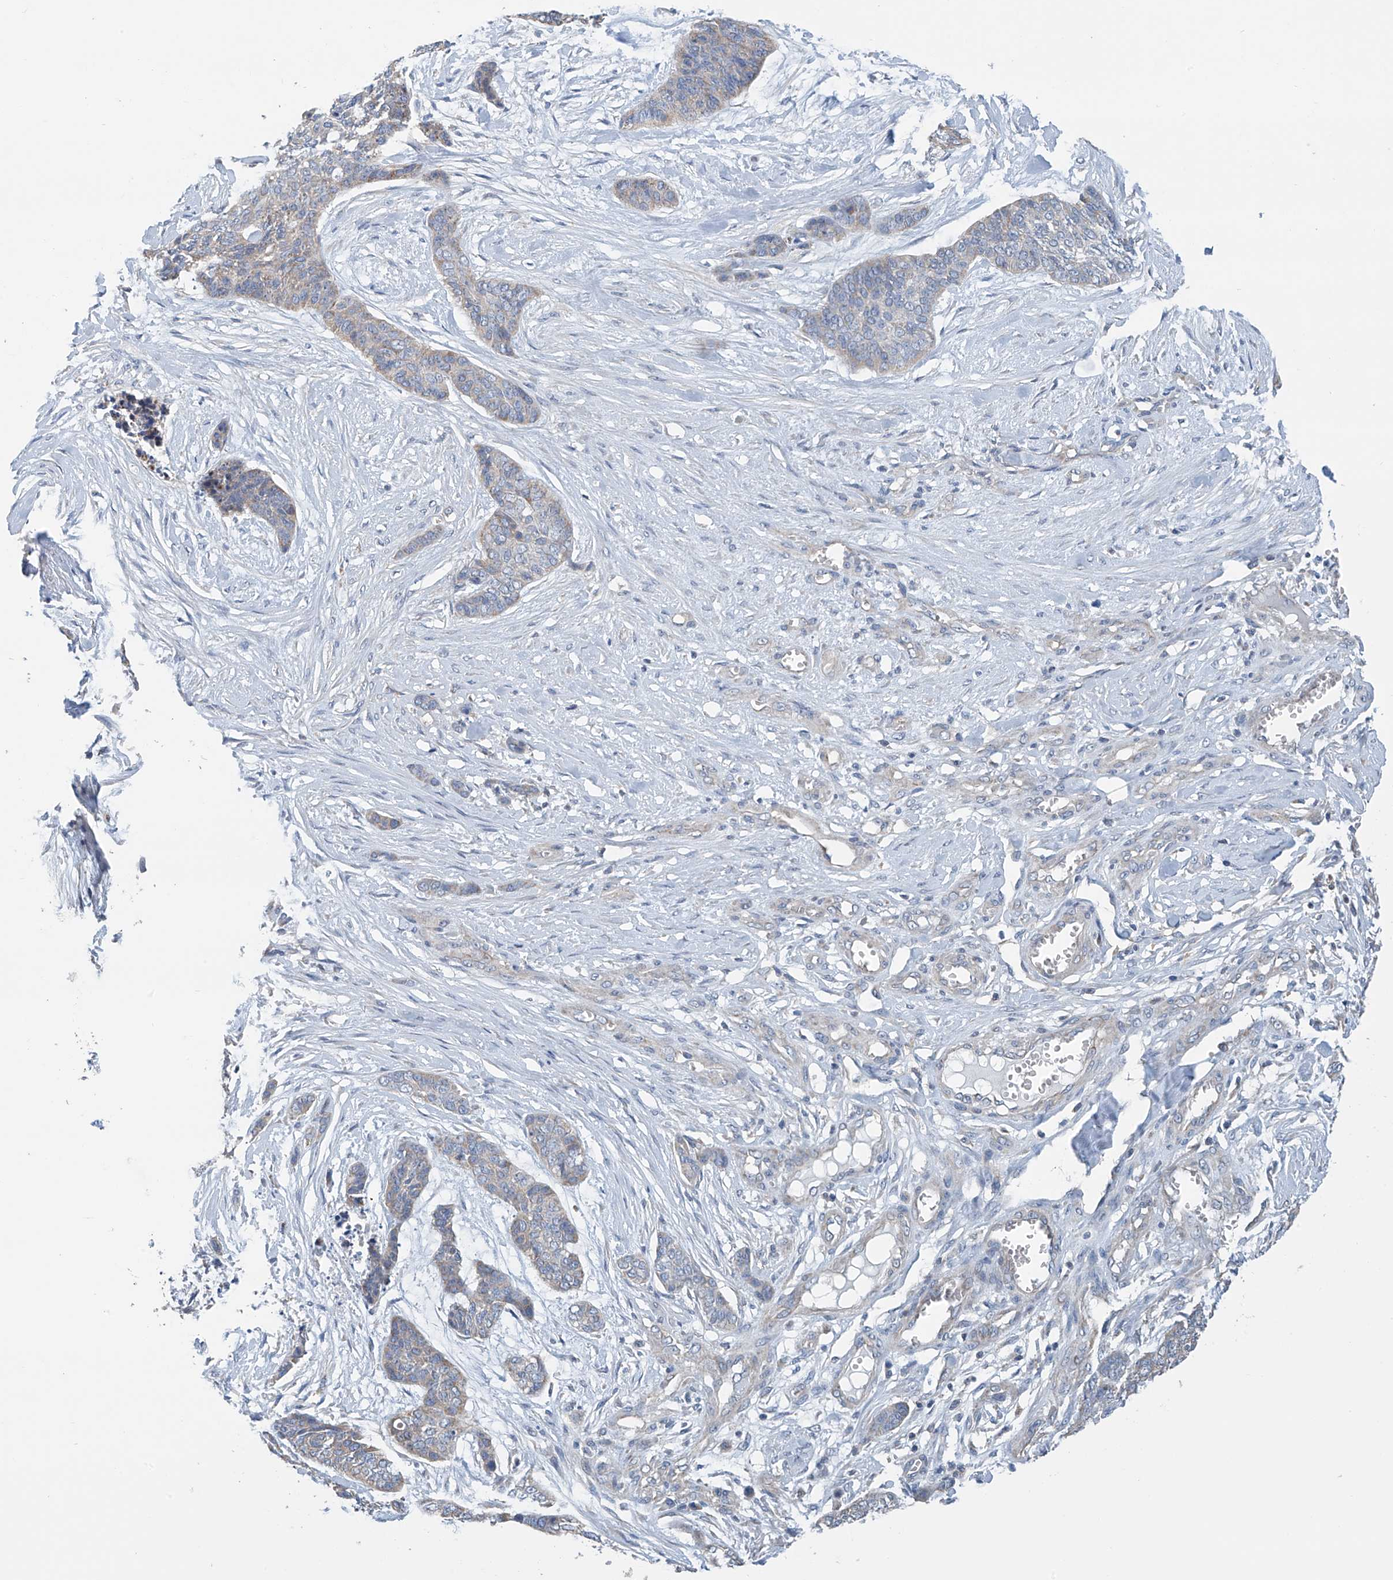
{"staining": {"intensity": "negative", "quantity": "none", "location": "none"}, "tissue": "skin cancer", "cell_type": "Tumor cells", "image_type": "cancer", "snomed": [{"axis": "morphology", "description": "Basal cell carcinoma"}, {"axis": "topography", "description": "Skin"}], "caption": "Immunohistochemistry (IHC) photomicrograph of basal cell carcinoma (skin) stained for a protein (brown), which shows no expression in tumor cells.", "gene": "SYN3", "patient": {"sex": "female", "age": 64}}